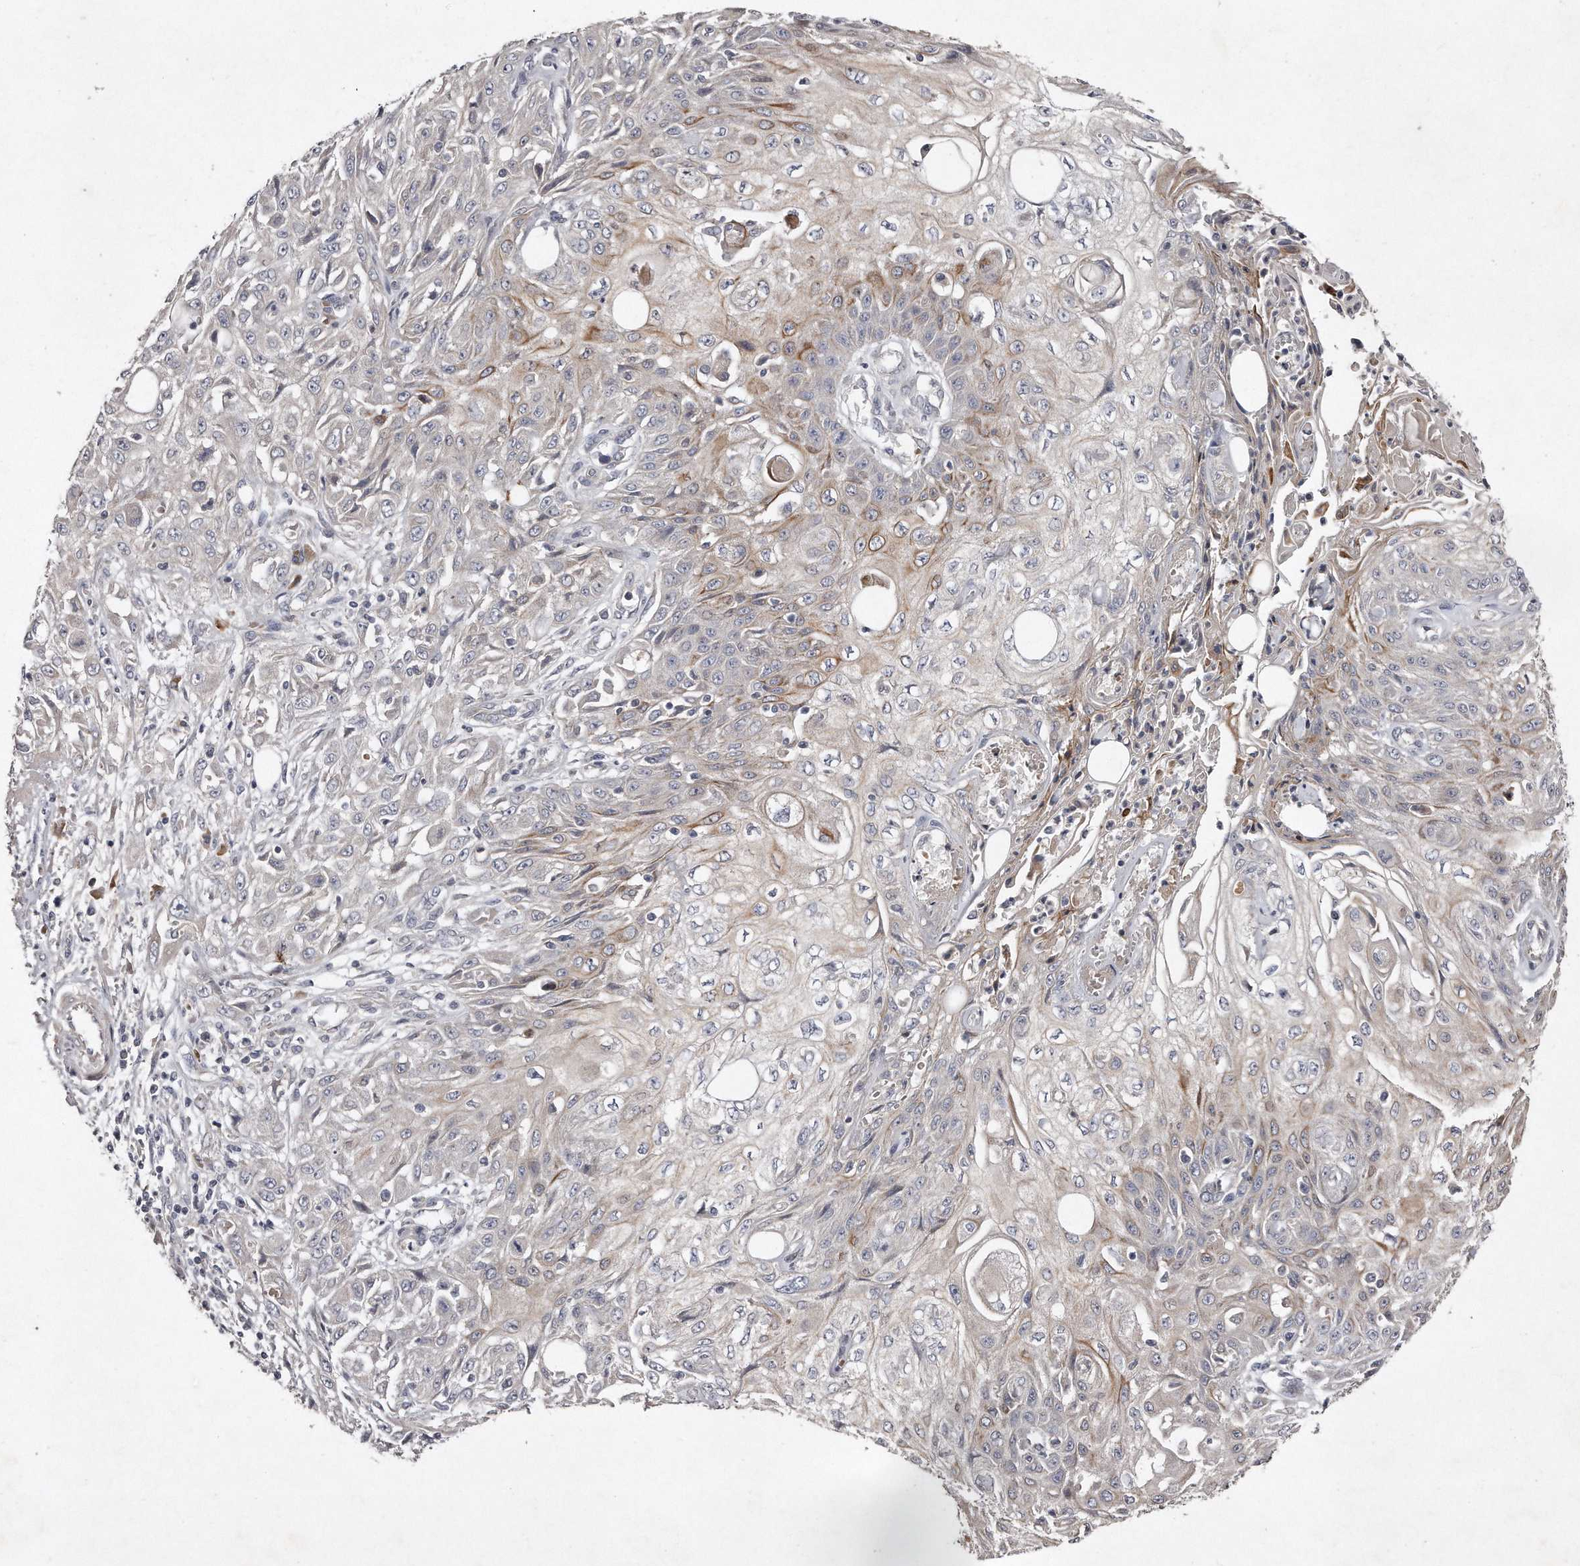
{"staining": {"intensity": "weak", "quantity": "<25%", "location": "cytoplasmic/membranous"}, "tissue": "skin cancer", "cell_type": "Tumor cells", "image_type": "cancer", "snomed": [{"axis": "morphology", "description": "Squamous cell carcinoma, NOS"}, {"axis": "morphology", "description": "Squamous cell carcinoma, metastatic, NOS"}, {"axis": "topography", "description": "Skin"}, {"axis": "topography", "description": "Lymph node"}], "caption": "The immunohistochemistry (IHC) image has no significant staining in tumor cells of skin metastatic squamous cell carcinoma tissue.", "gene": "TECR", "patient": {"sex": "male", "age": 75}}